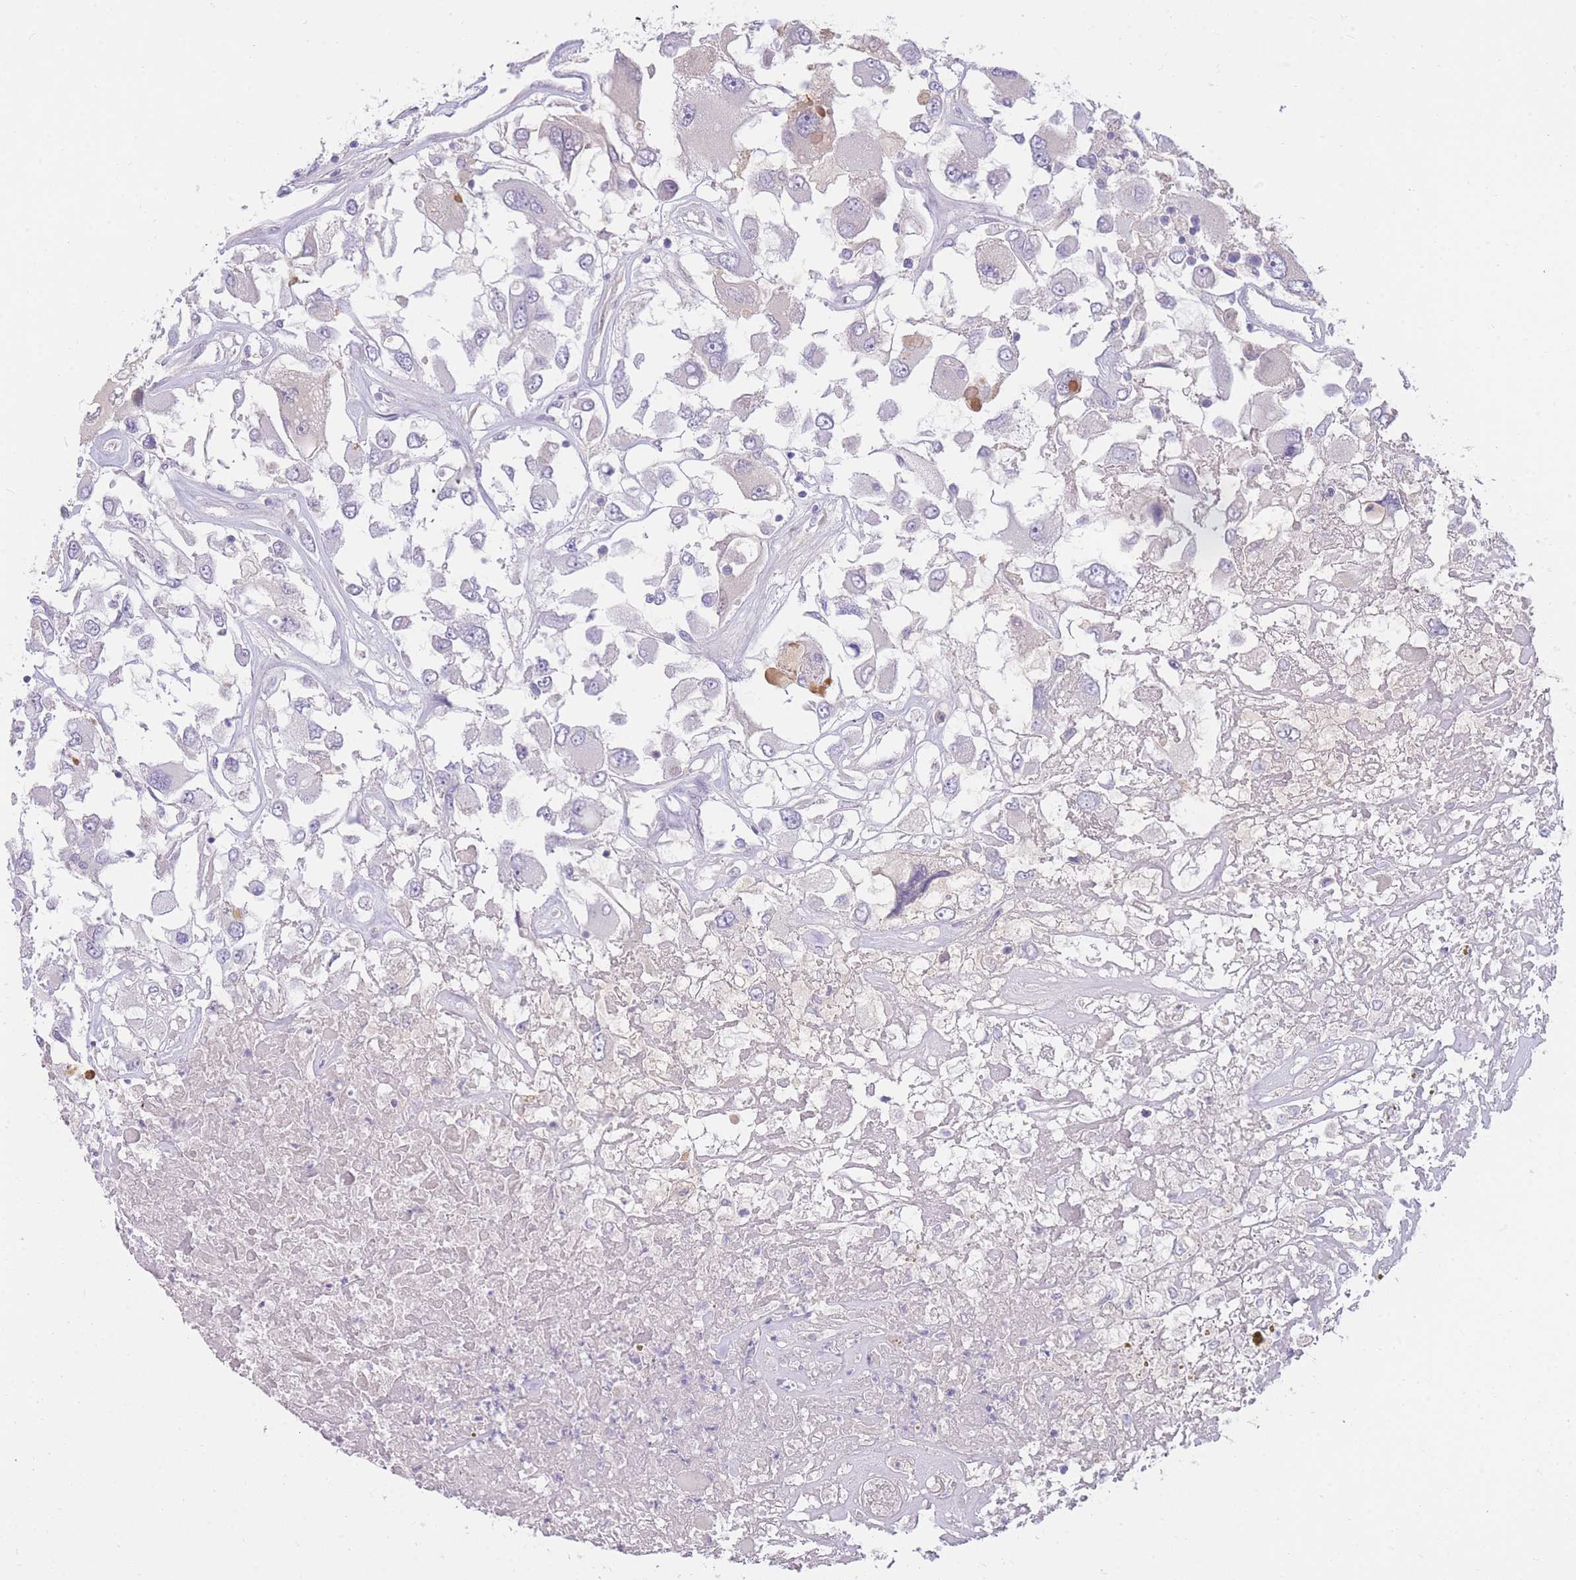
{"staining": {"intensity": "negative", "quantity": "none", "location": "none"}, "tissue": "renal cancer", "cell_type": "Tumor cells", "image_type": "cancer", "snomed": [{"axis": "morphology", "description": "Adenocarcinoma, NOS"}, {"axis": "topography", "description": "Kidney"}], "caption": "Protein analysis of renal cancer (adenocarcinoma) shows no significant positivity in tumor cells.", "gene": "TPSD1", "patient": {"sex": "female", "age": 52}}